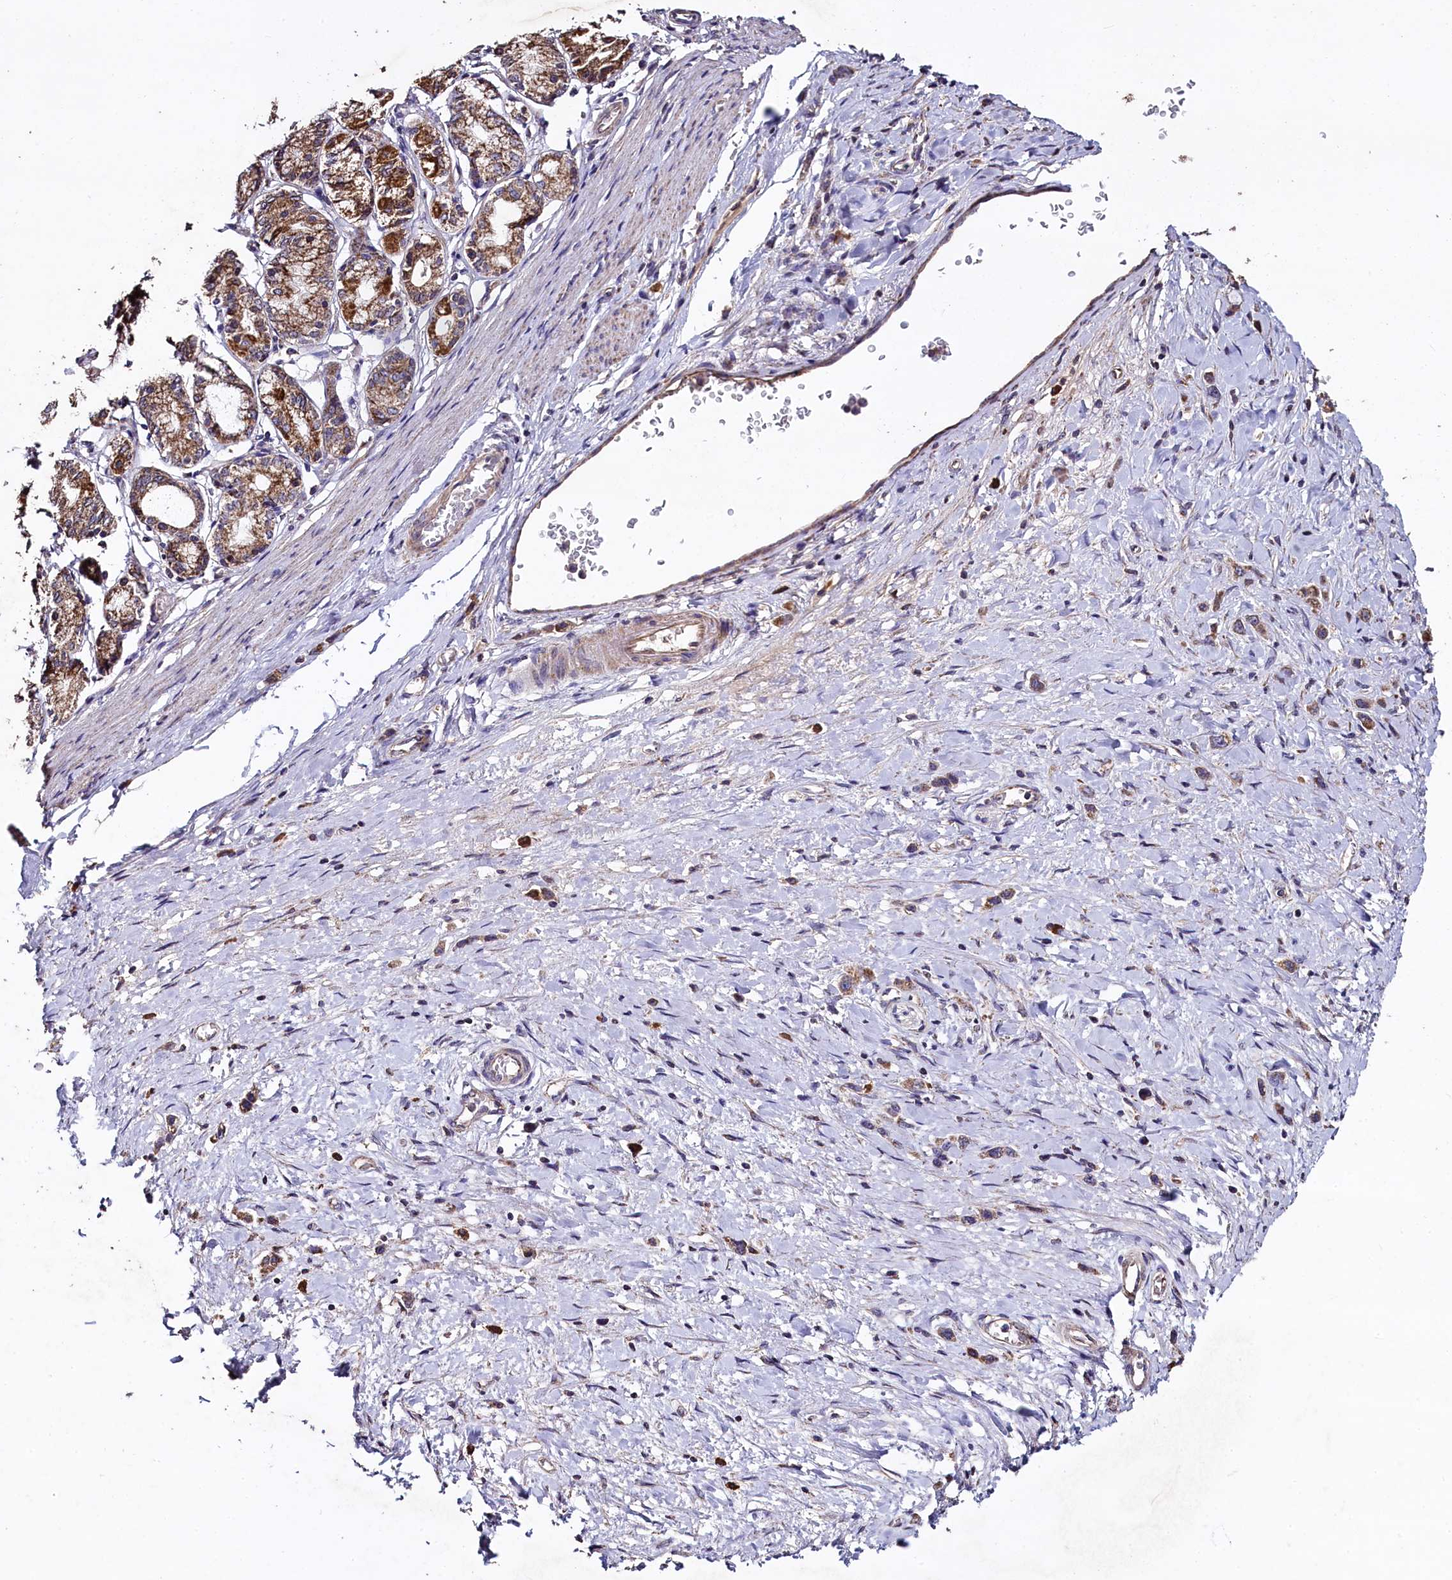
{"staining": {"intensity": "moderate", "quantity": ">75%", "location": "cytoplasmic/membranous"}, "tissue": "stomach cancer", "cell_type": "Tumor cells", "image_type": "cancer", "snomed": [{"axis": "morphology", "description": "Adenocarcinoma, NOS"}, {"axis": "topography", "description": "Stomach"}], "caption": "Stomach adenocarcinoma tissue demonstrates moderate cytoplasmic/membranous positivity in about >75% of tumor cells, visualized by immunohistochemistry.", "gene": "COQ9", "patient": {"sex": "female", "age": 65}}